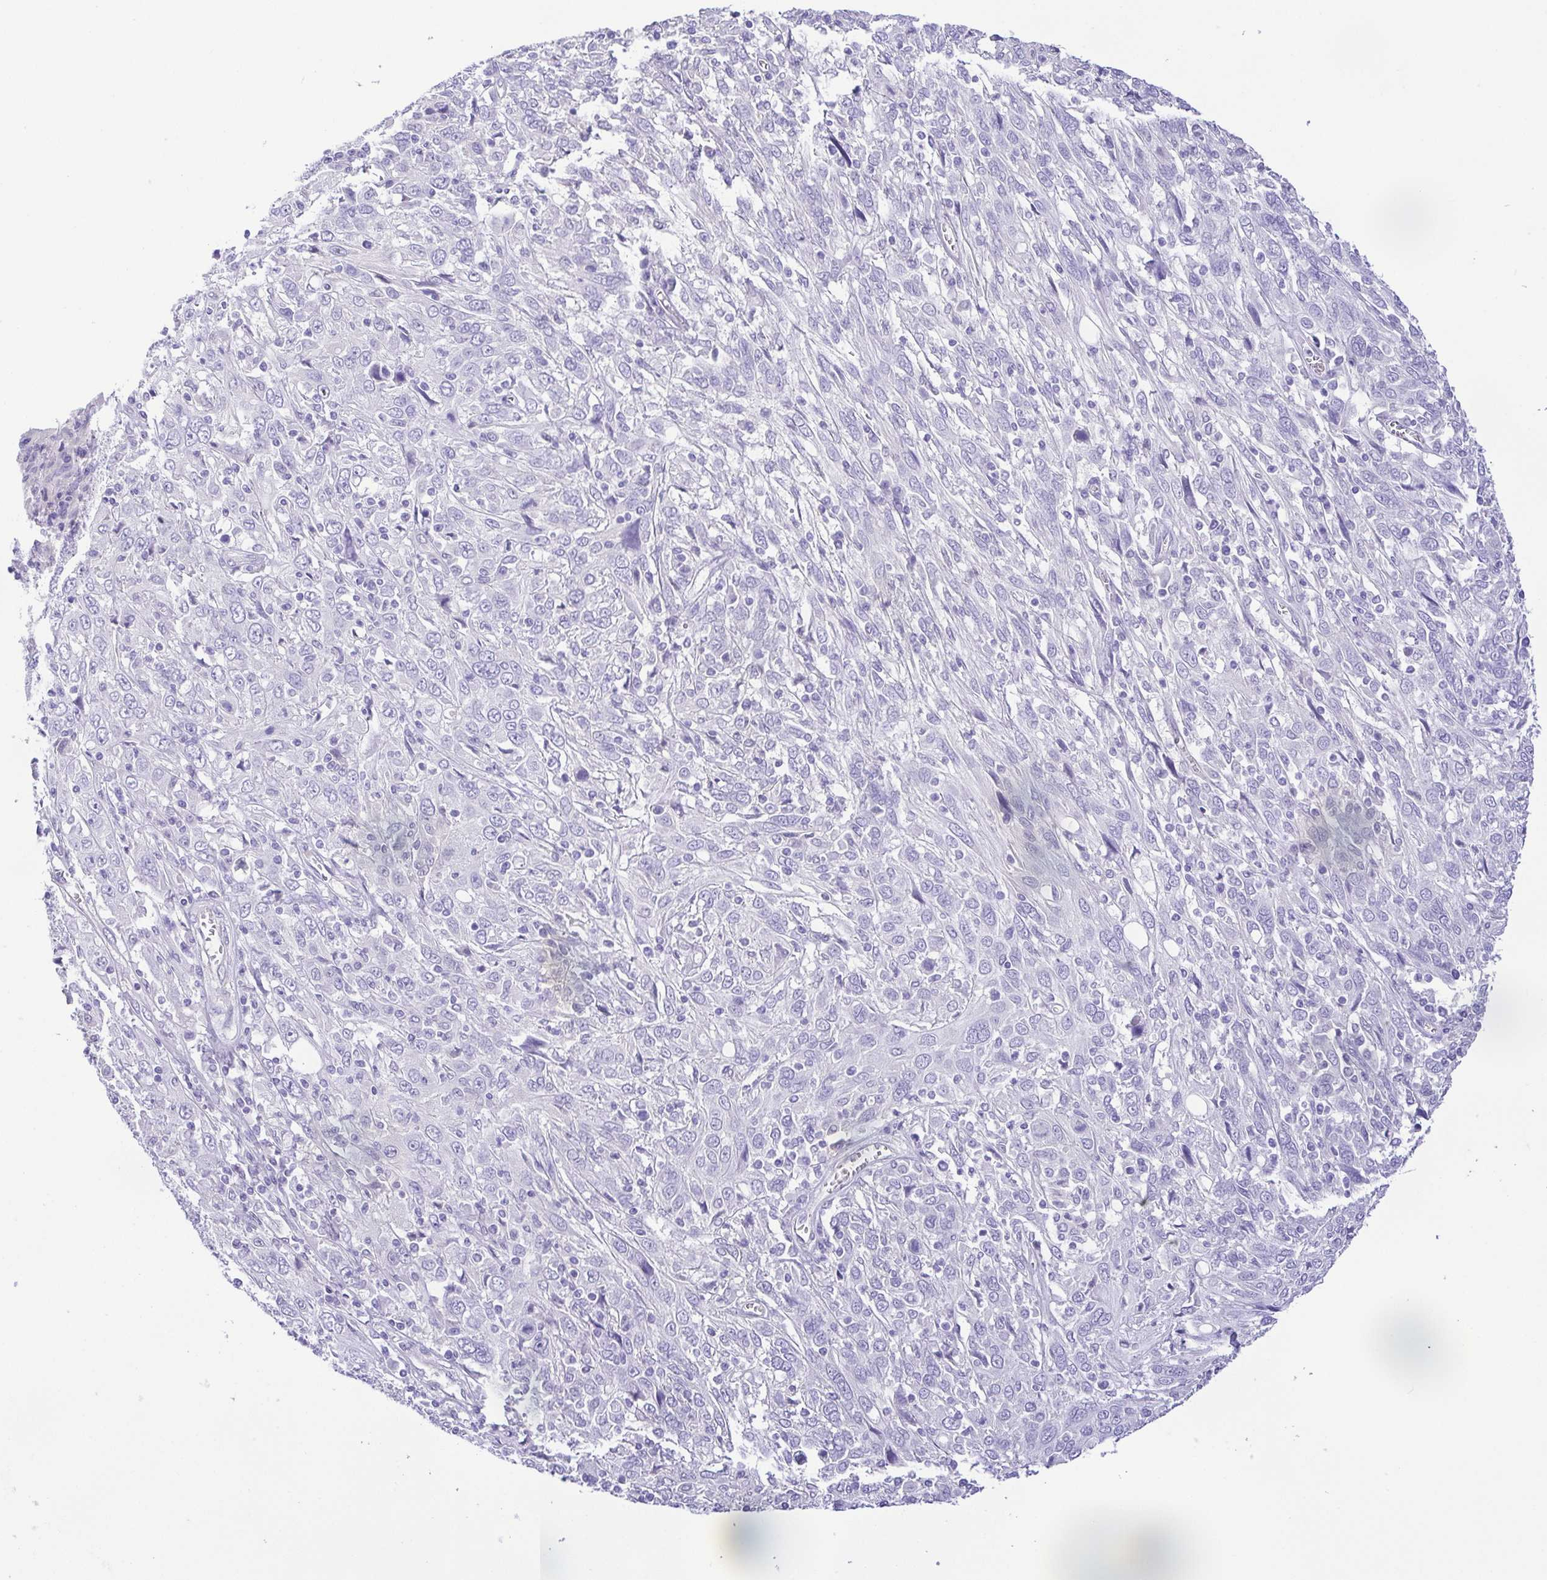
{"staining": {"intensity": "negative", "quantity": "none", "location": "none"}, "tissue": "cervical cancer", "cell_type": "Tumor cells", "image_type": "cancer", "snomed": [{"axis": "morphology", "description": "Squamous cell carcinoma, NOS"}, {"axis": "topography", "description": "Cervix"}], "caption": "Immunohistochemistry of cervical cancer (squamous cell carcinoma) demonstrates no staining in tumor cells.", "gene": "EPB42", "patient": {"sex": "female", "age": 46}}